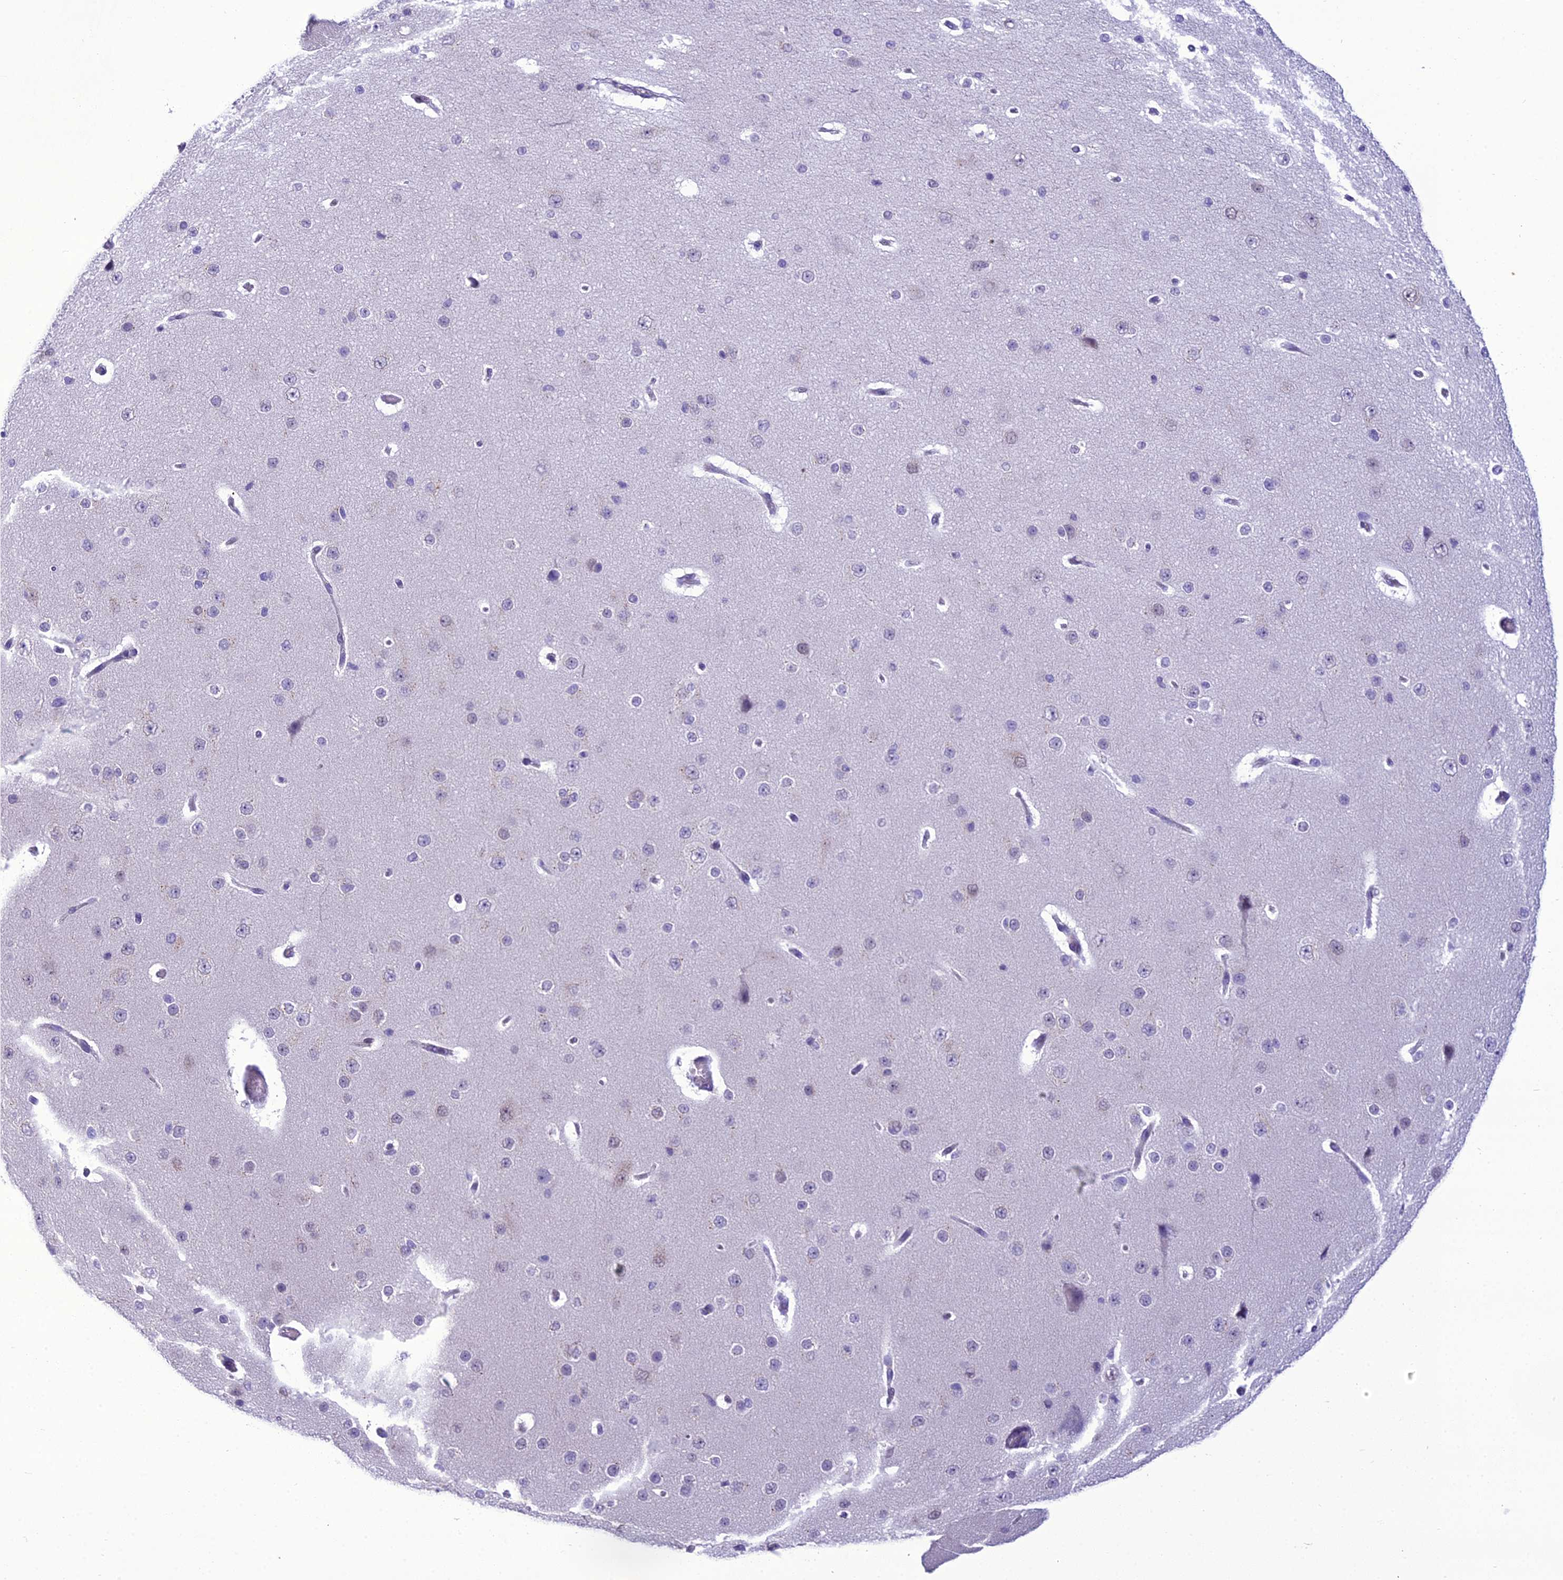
{"staining": {"intensity": "negative", "quantity": "none", "location": "none"}, "tissue": "cerebral cortex", "cell_type": "Endothelial cells", "image_type": "normal", "snomed": [{"axis": "morphology", "description": "Normal tissue, NOS"}, {"axis": "morphology", "description": "Developmental malformation"}, {"axis": "topography", "description": "Cerebral cortex"}], "caption": "A high-resolution photomicrograph shows immunohistochemistry staining of normal cerebral cortex, which displays no significant expression in endothelial cells.", "gene": "B9D2", "patient": {"sex": "female", "age": 30}}